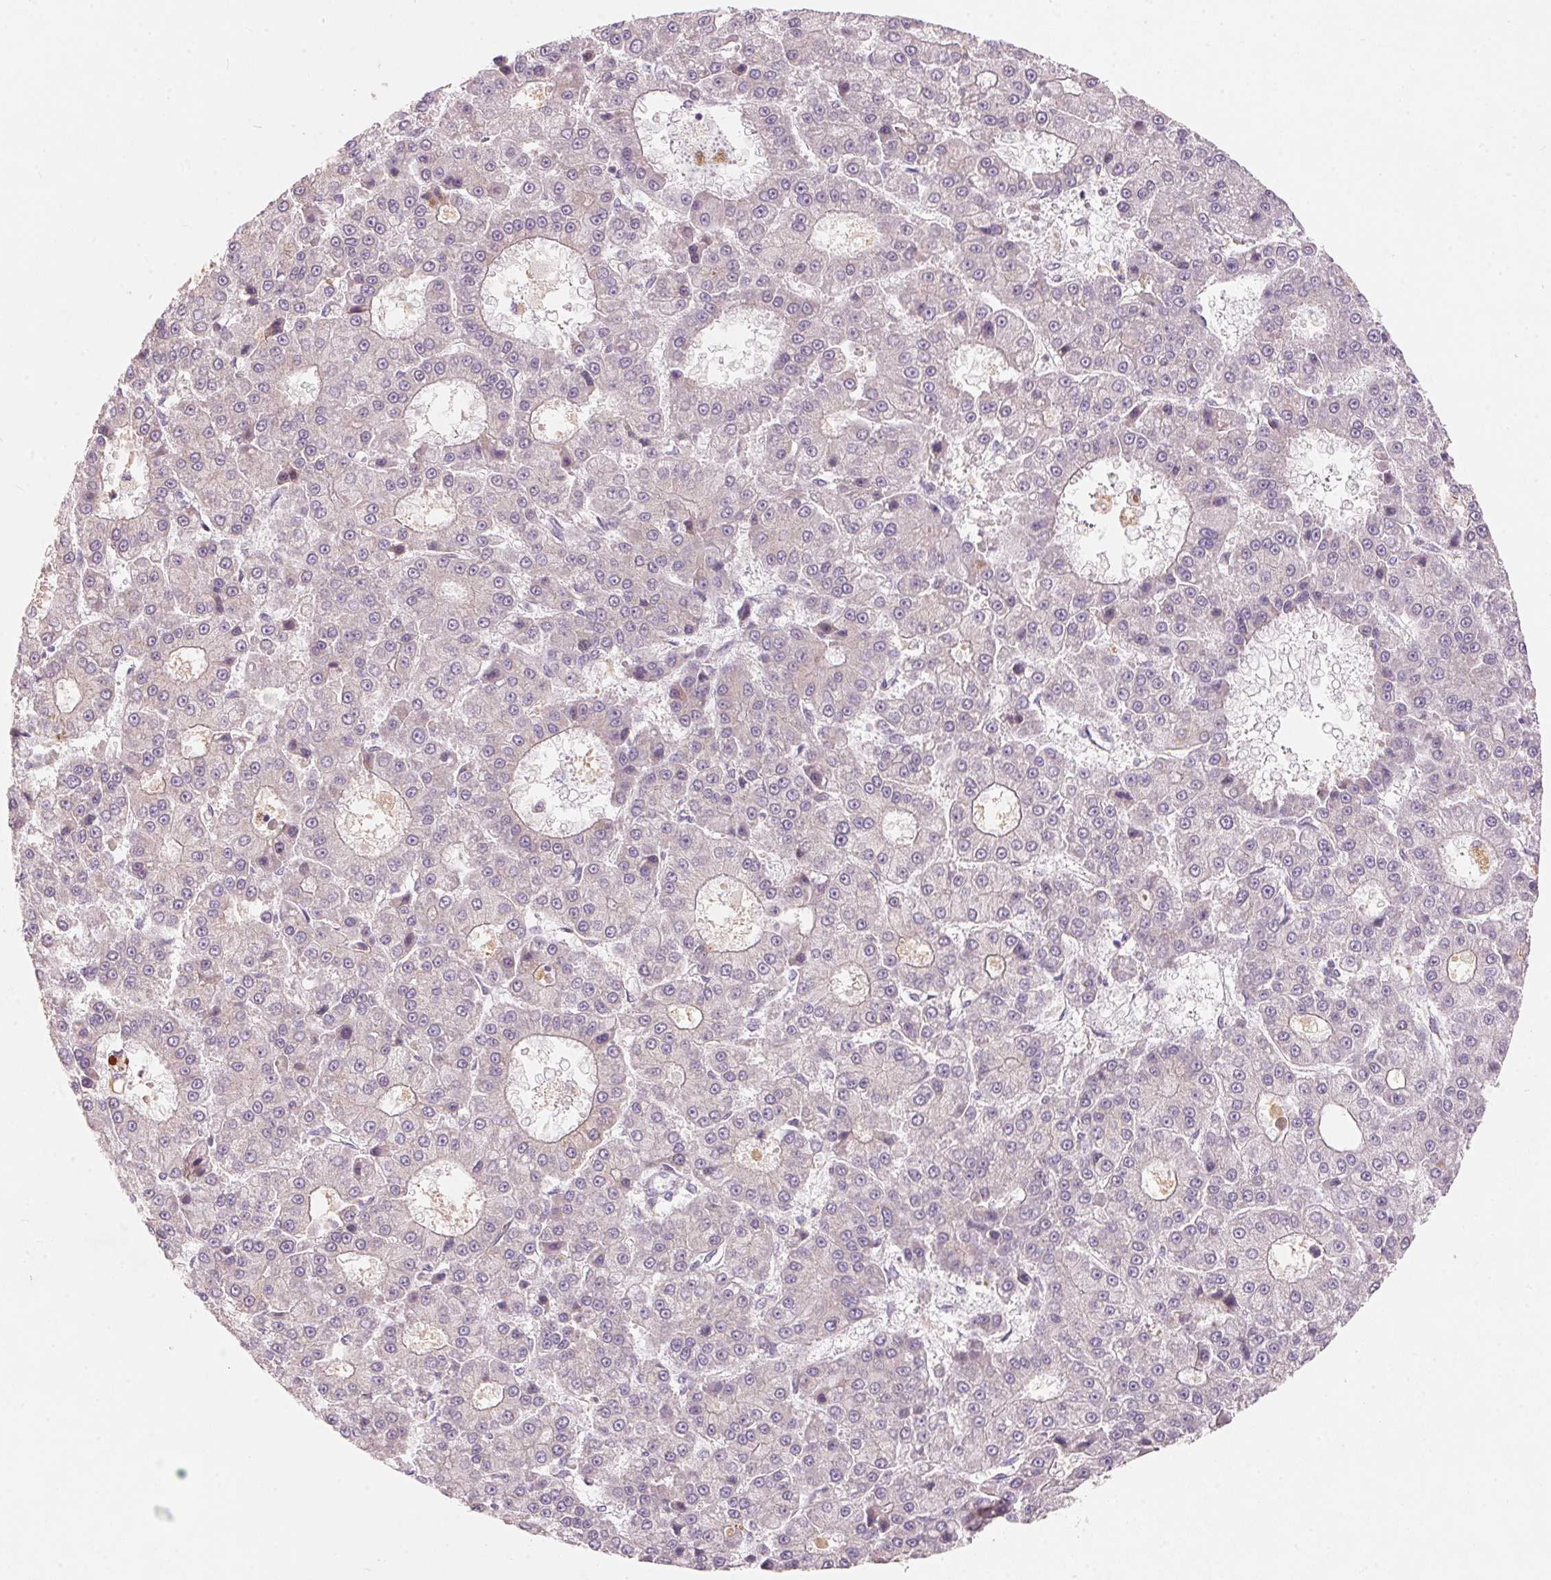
{"staining": {"intensity": "negative", "quantity": "none", "location": "none"}, "tissue": "liver cancer", "cell_type": "Tumor cells", "image_type": "cancer", "snomed": [{"axis": "morphology", "description": "Carcinoma, Hepatocellular, NOS"}, {"axis": "topography", "description": "Liver"}], "caption": "A high-resolution histopathology image shows immunohistochemistry (IHC) staining of liver cancer (hepatocellular carcinoma), which exhibits no significant expression in tumor cells.", "gene": "DRAM2", "patient": {"sex": "male", "age": 70}}